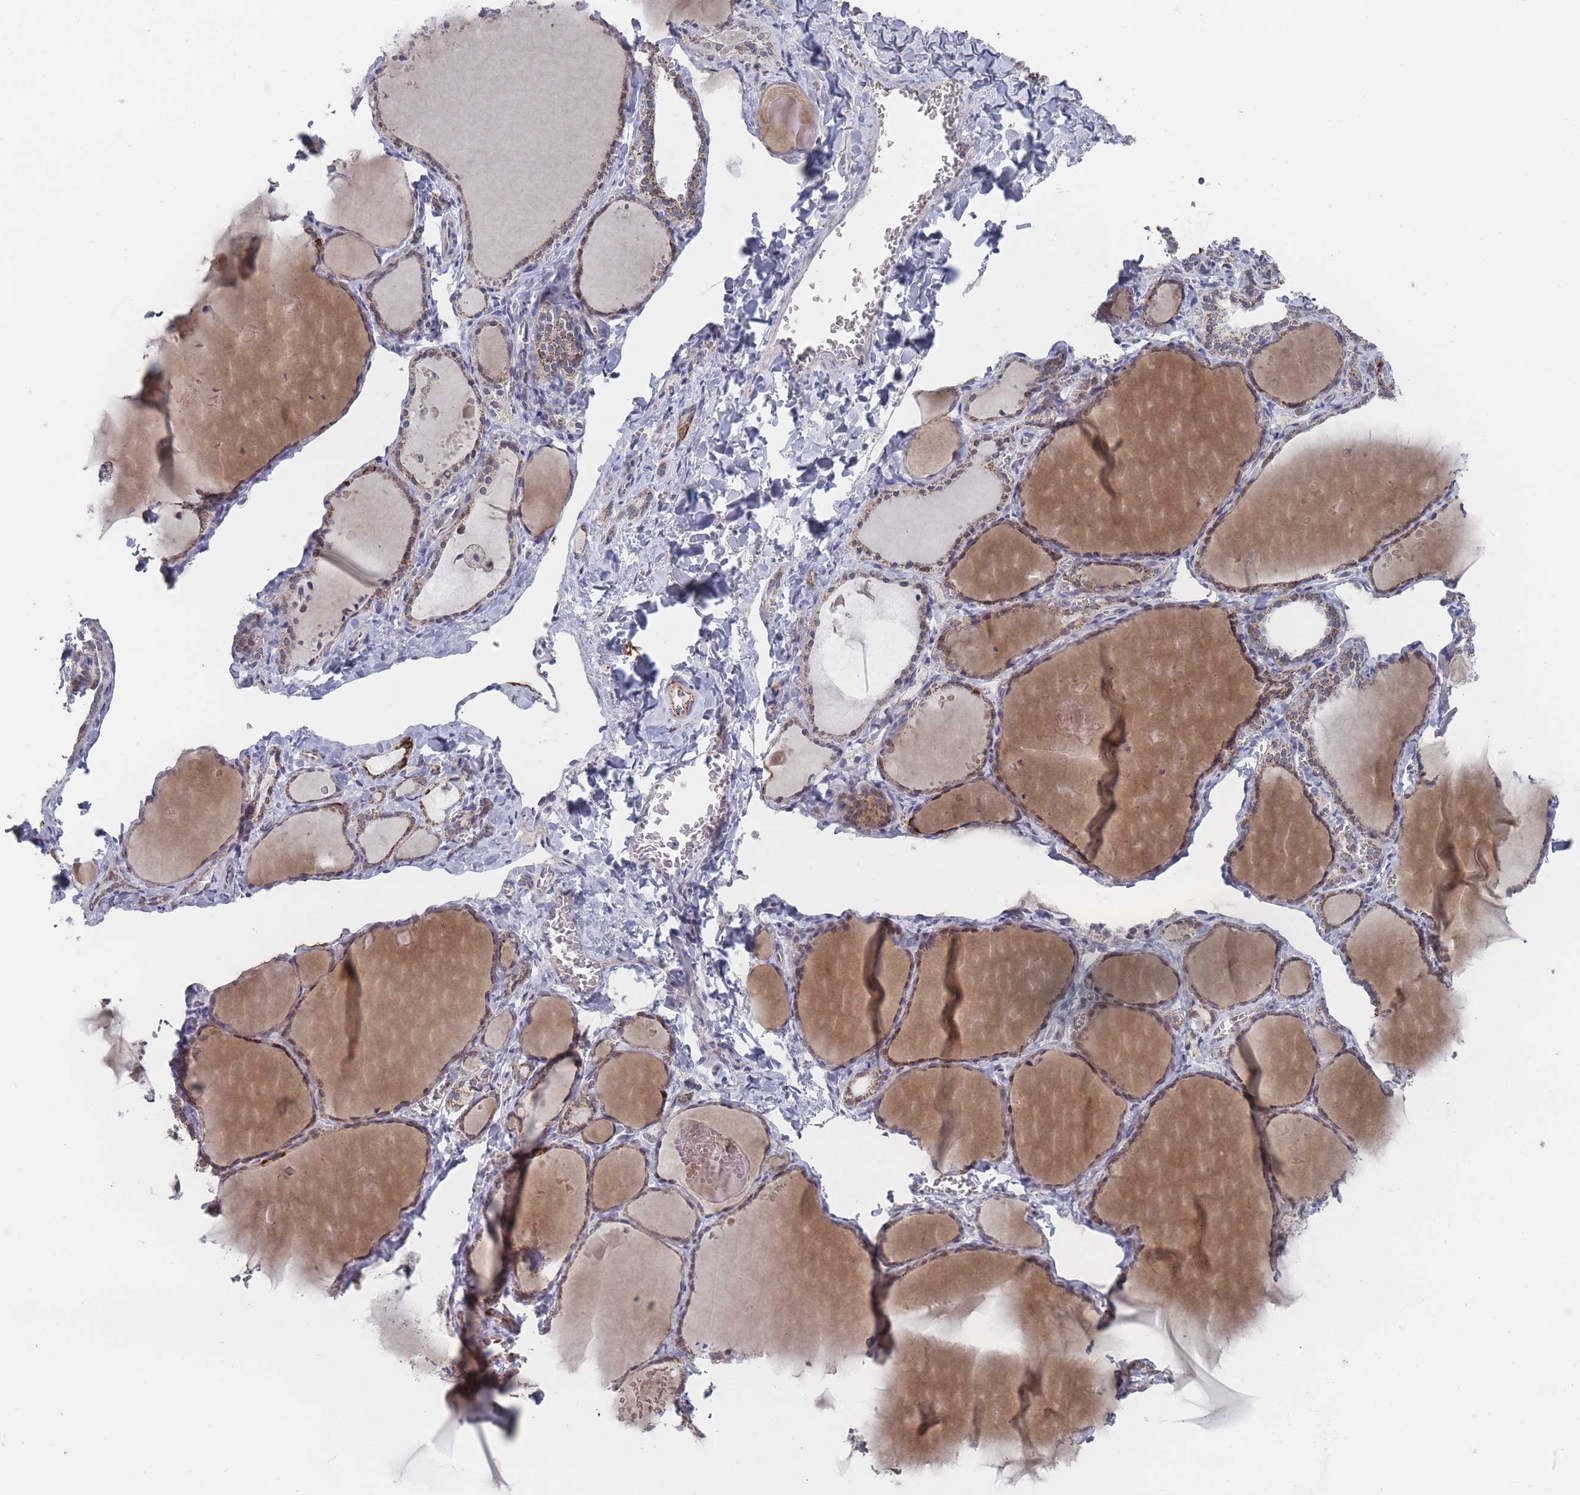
{"staining": {"intensity": "moderate", "quantity": ">75%", "location": "cytoplasmic/membranous"}, "tissue": "thyroid gland", "cell_type": "Glandular cells", "image_type": "normal", "snomed": [{"axis": "morphology", "description": "Normal tissue, NOS"}, {"axis": "topography", "description": "Thyroid gland"}], "caption": "The photomicrograph demonstrates staining of normal thyroid gland, revealing moderate cytoplasmic/membranous protein staining (brown color) within glandular cells.", "gene": "TRARG1", "patient": {"sex": "female", "age": 42}}